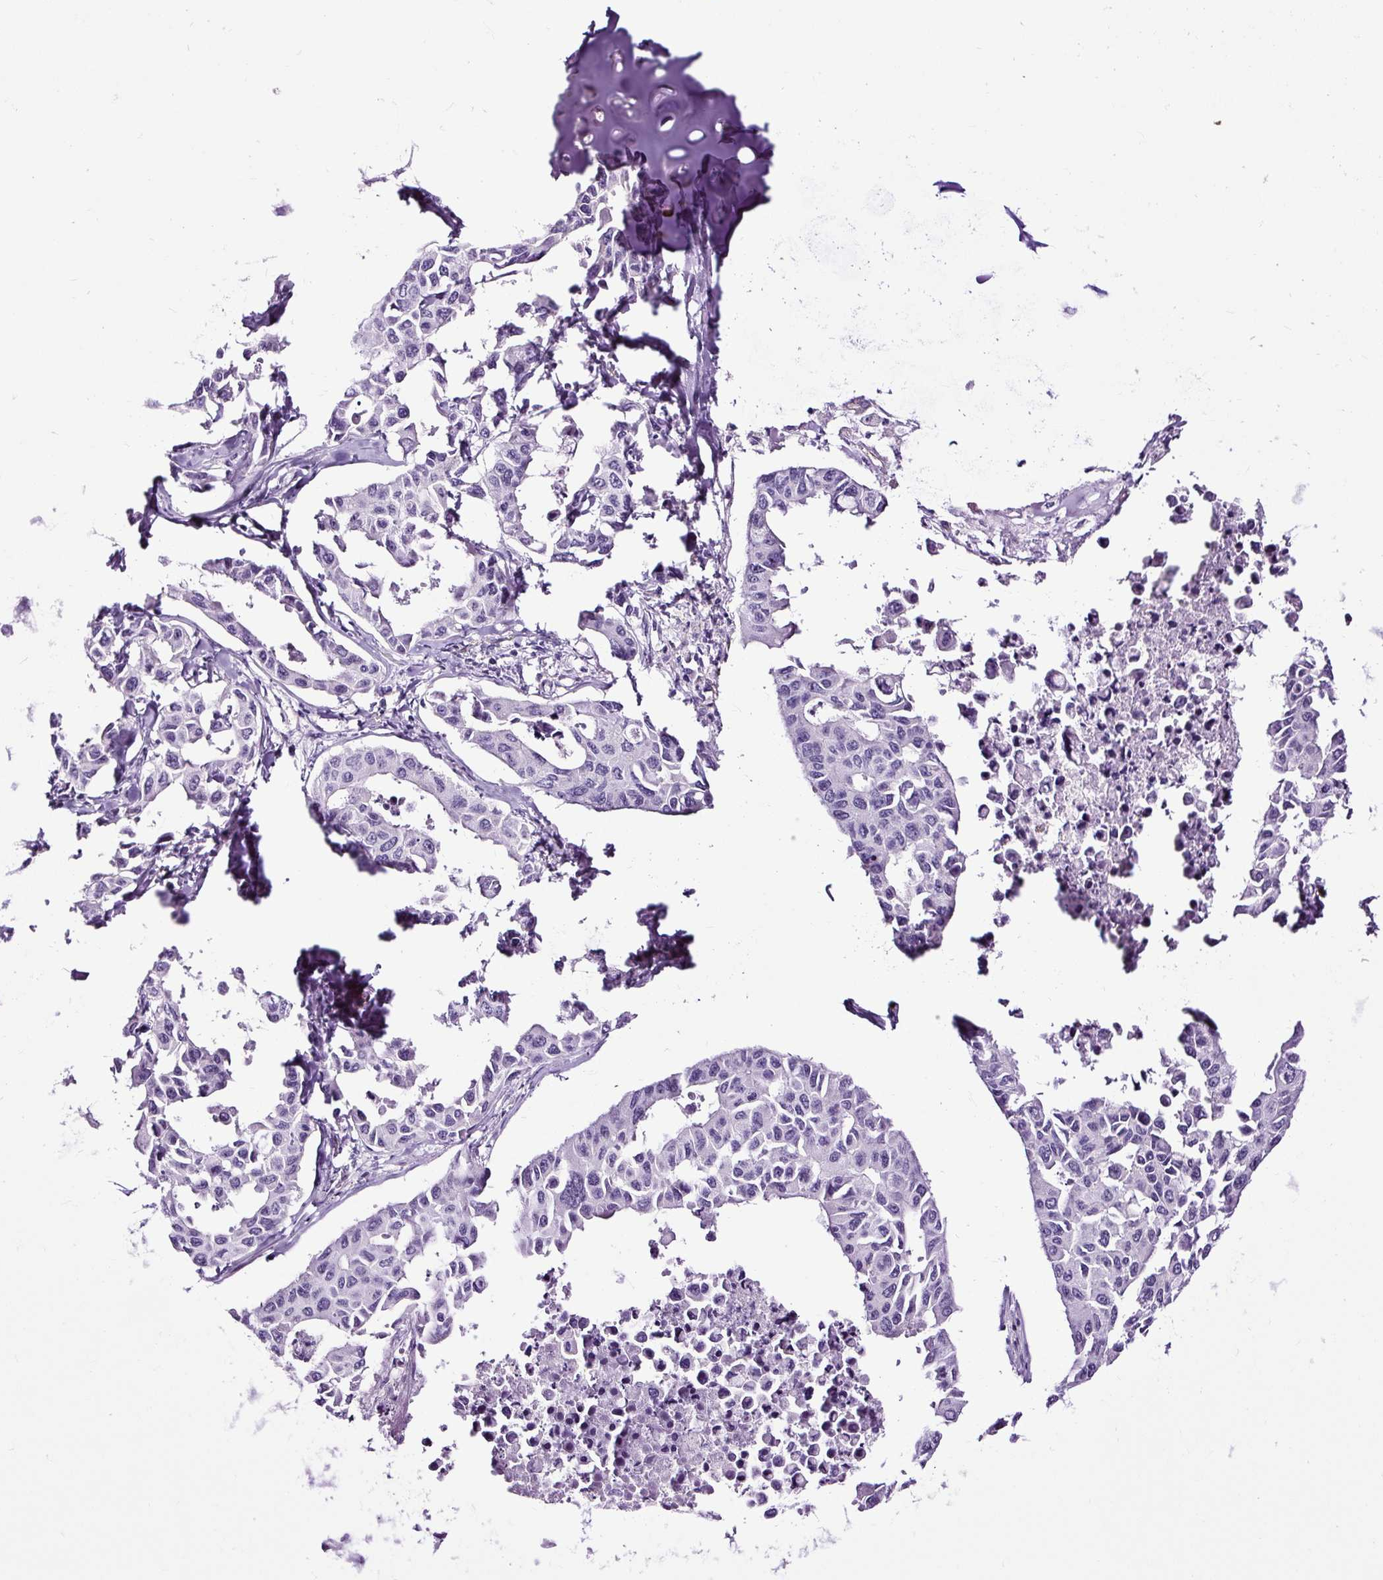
{"staining": {"intensity": "negative", "quantity": "none", "location": "none"}, "tissue": "lung cancer", "cell_type": "Tumor cells", "image_type": "cancer", "snomed": [{"axis": "morphology", "description": "Adenocarcinoma, NOS"}, {"axis": "topography", "description": "Lung"}], "caption": "IHC photomicrograph of human lung adenocarcinoma stained for a protein (brown), which displays no expression in tumor cells. The staining is performed using DAB (3,3'-diaminobenzidine) brown chromogen with nuclei counter-stained in using hematoxylin.", "gene": "SLC7A8", "patient": {"sex": "male", "age": 64}}